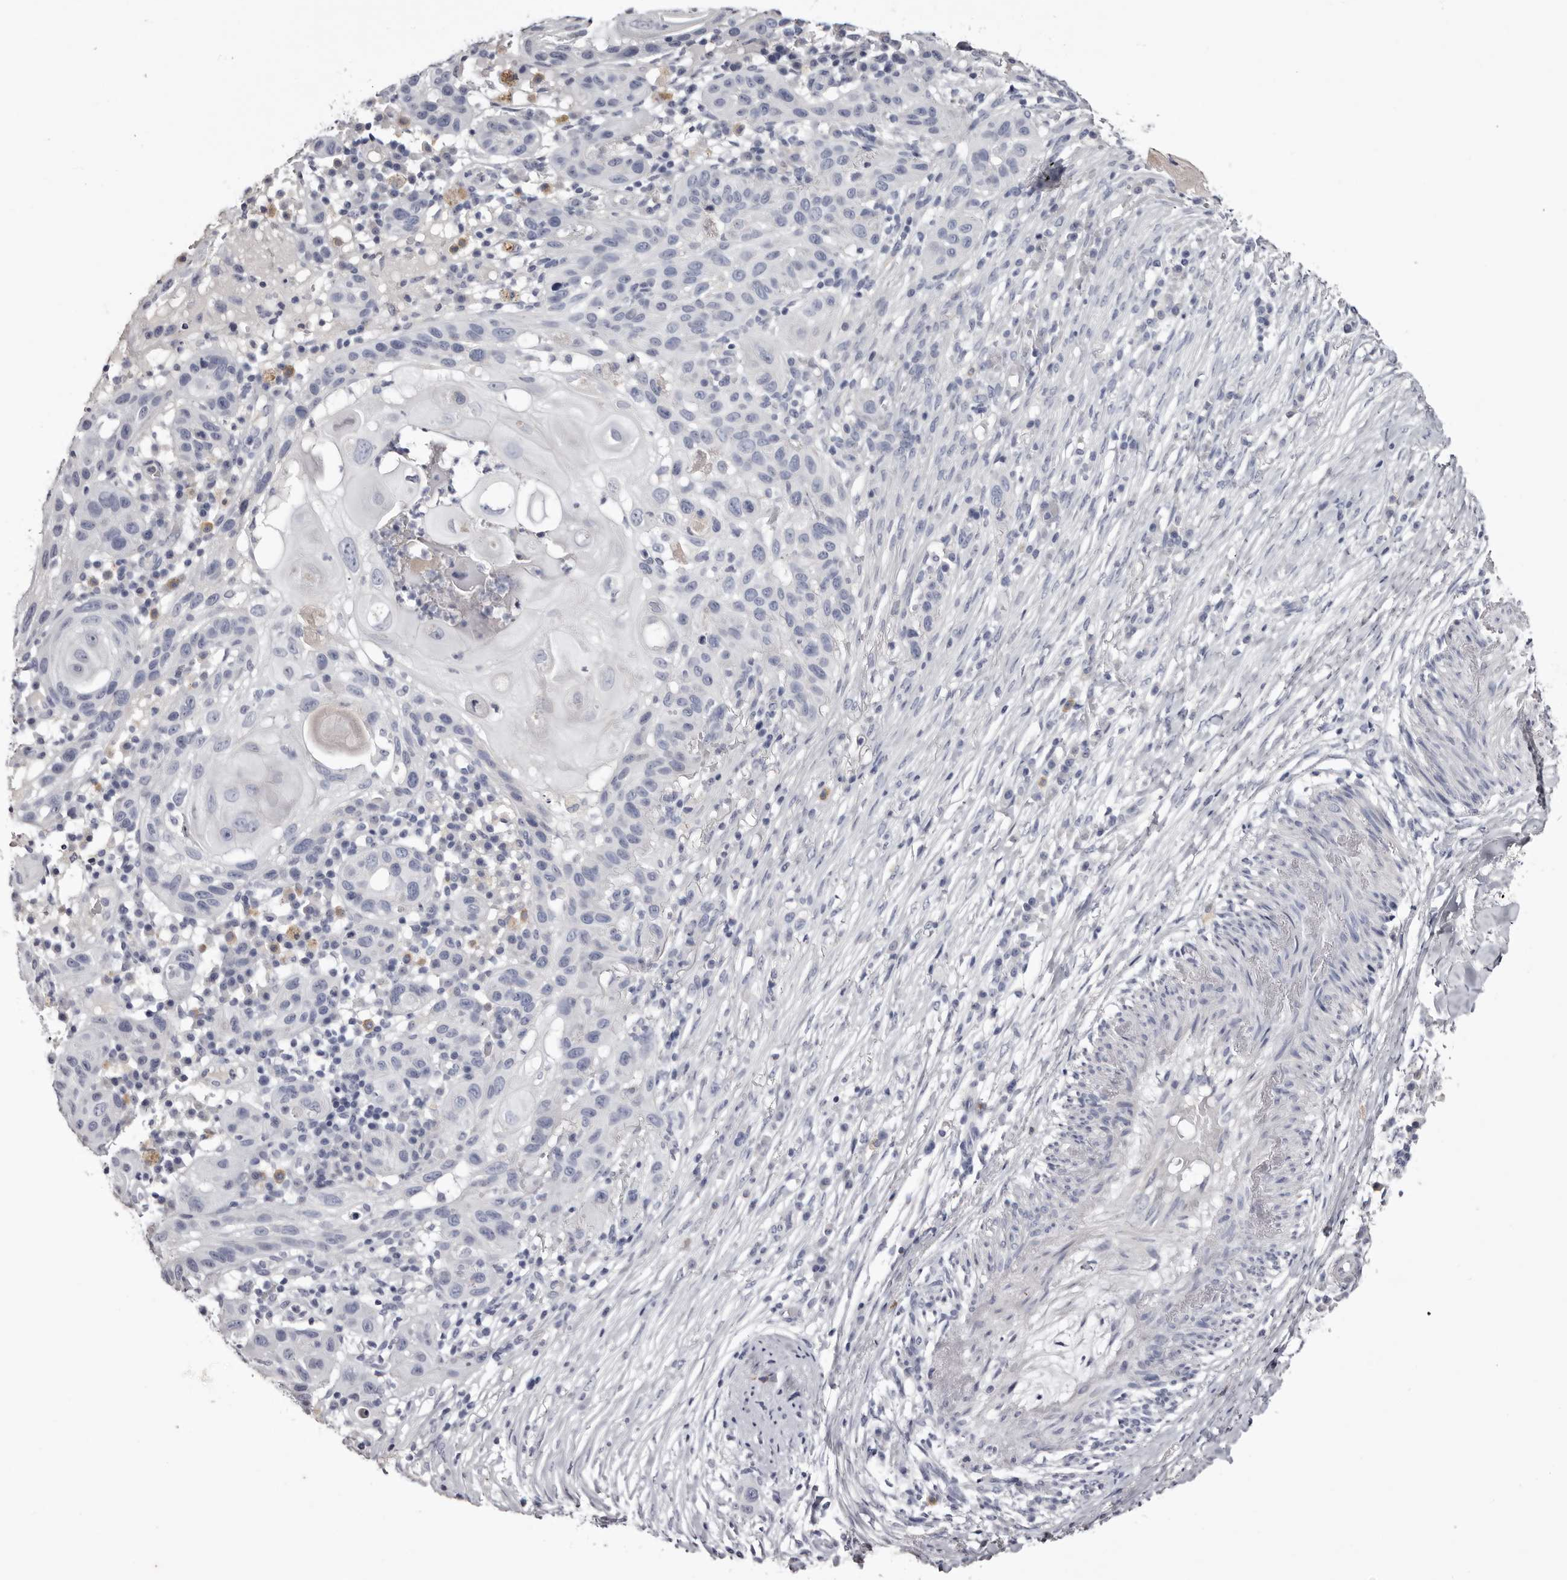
{"staining": {"intensity": "negative", "quantity": "none", "location": "none"}, "tissue": "skin cancer", "cell_type": "Tumor cells", "image_type": "cancer", "snomed": [{"axis": "morphology", "description": "Normal tissue, NOS"}, {"axis": "morphology", "description": "Squamous cell carcinoma, NOS"}, {"axis": "topography", "description": "Skin"}], "caption": "Tumor cells show no significant staining in skin cancer (squamous cell carcinoma).", "gene": "CA6", "patient": {"sex": "female", "age": 96}}